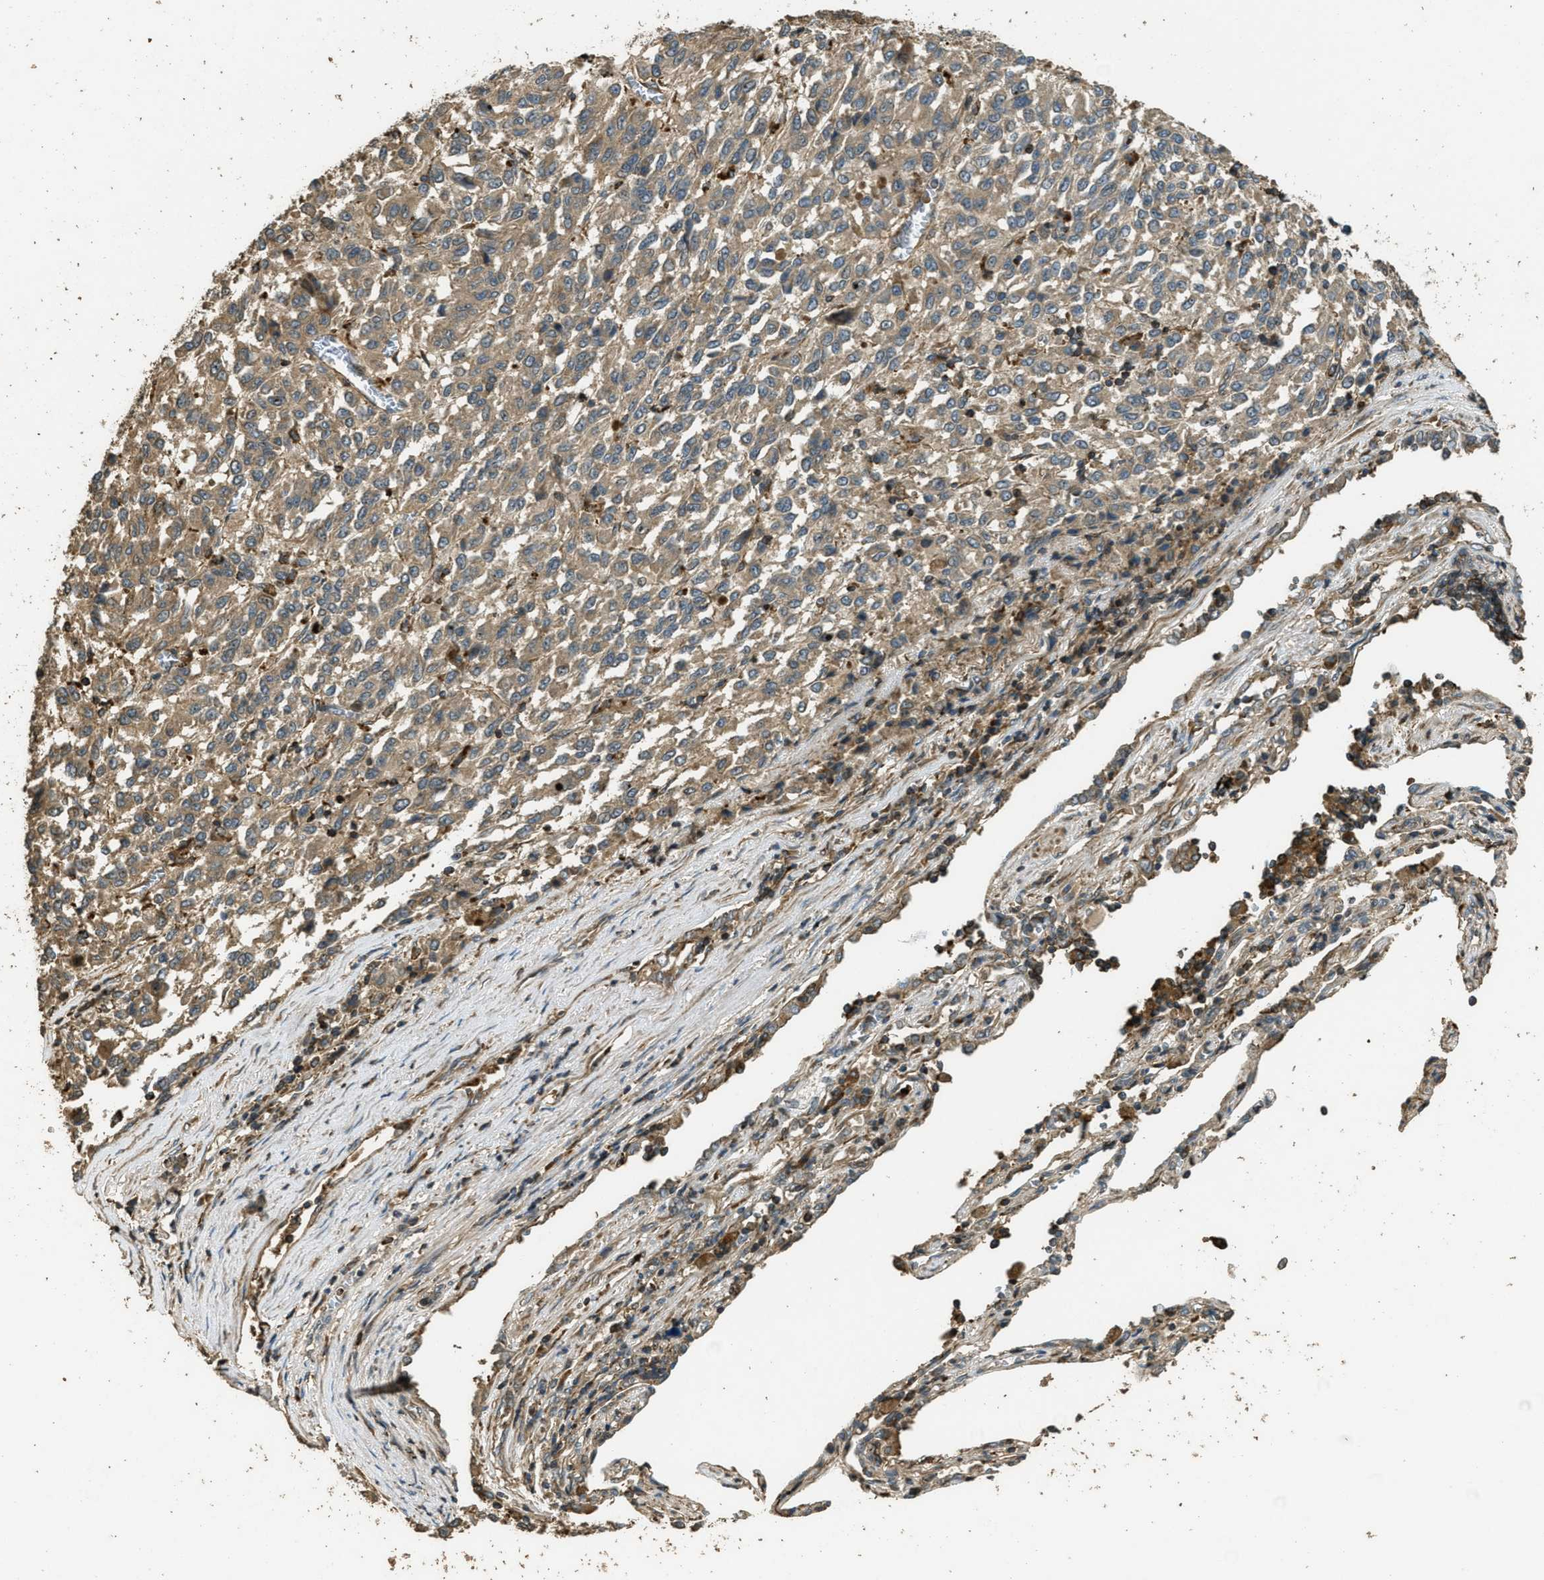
{"staining": {"intensity": "moderate", "quantity": ">75%", "location": "cytoplasmic/membranous"}, "tissue": "melanoma", "cell_type": "Tumor cells", "image_type": "cancer", "snomed": [{"axis": "morphology", "description": "Malignant melanoma, Metastatic site"}, {"axis": "topography", "description": "Lung"}], "caption": "A medium amount of moderate cytoplasmic/membranous positivity is identified in about >75% of tumor cells in malignant melanoma (metastatic site) tissue. (Brightfield microscopy of DAB IHC at high magnification).", "gene": "PPP6R3", "patient": {"sex": "male", "age": 64}}